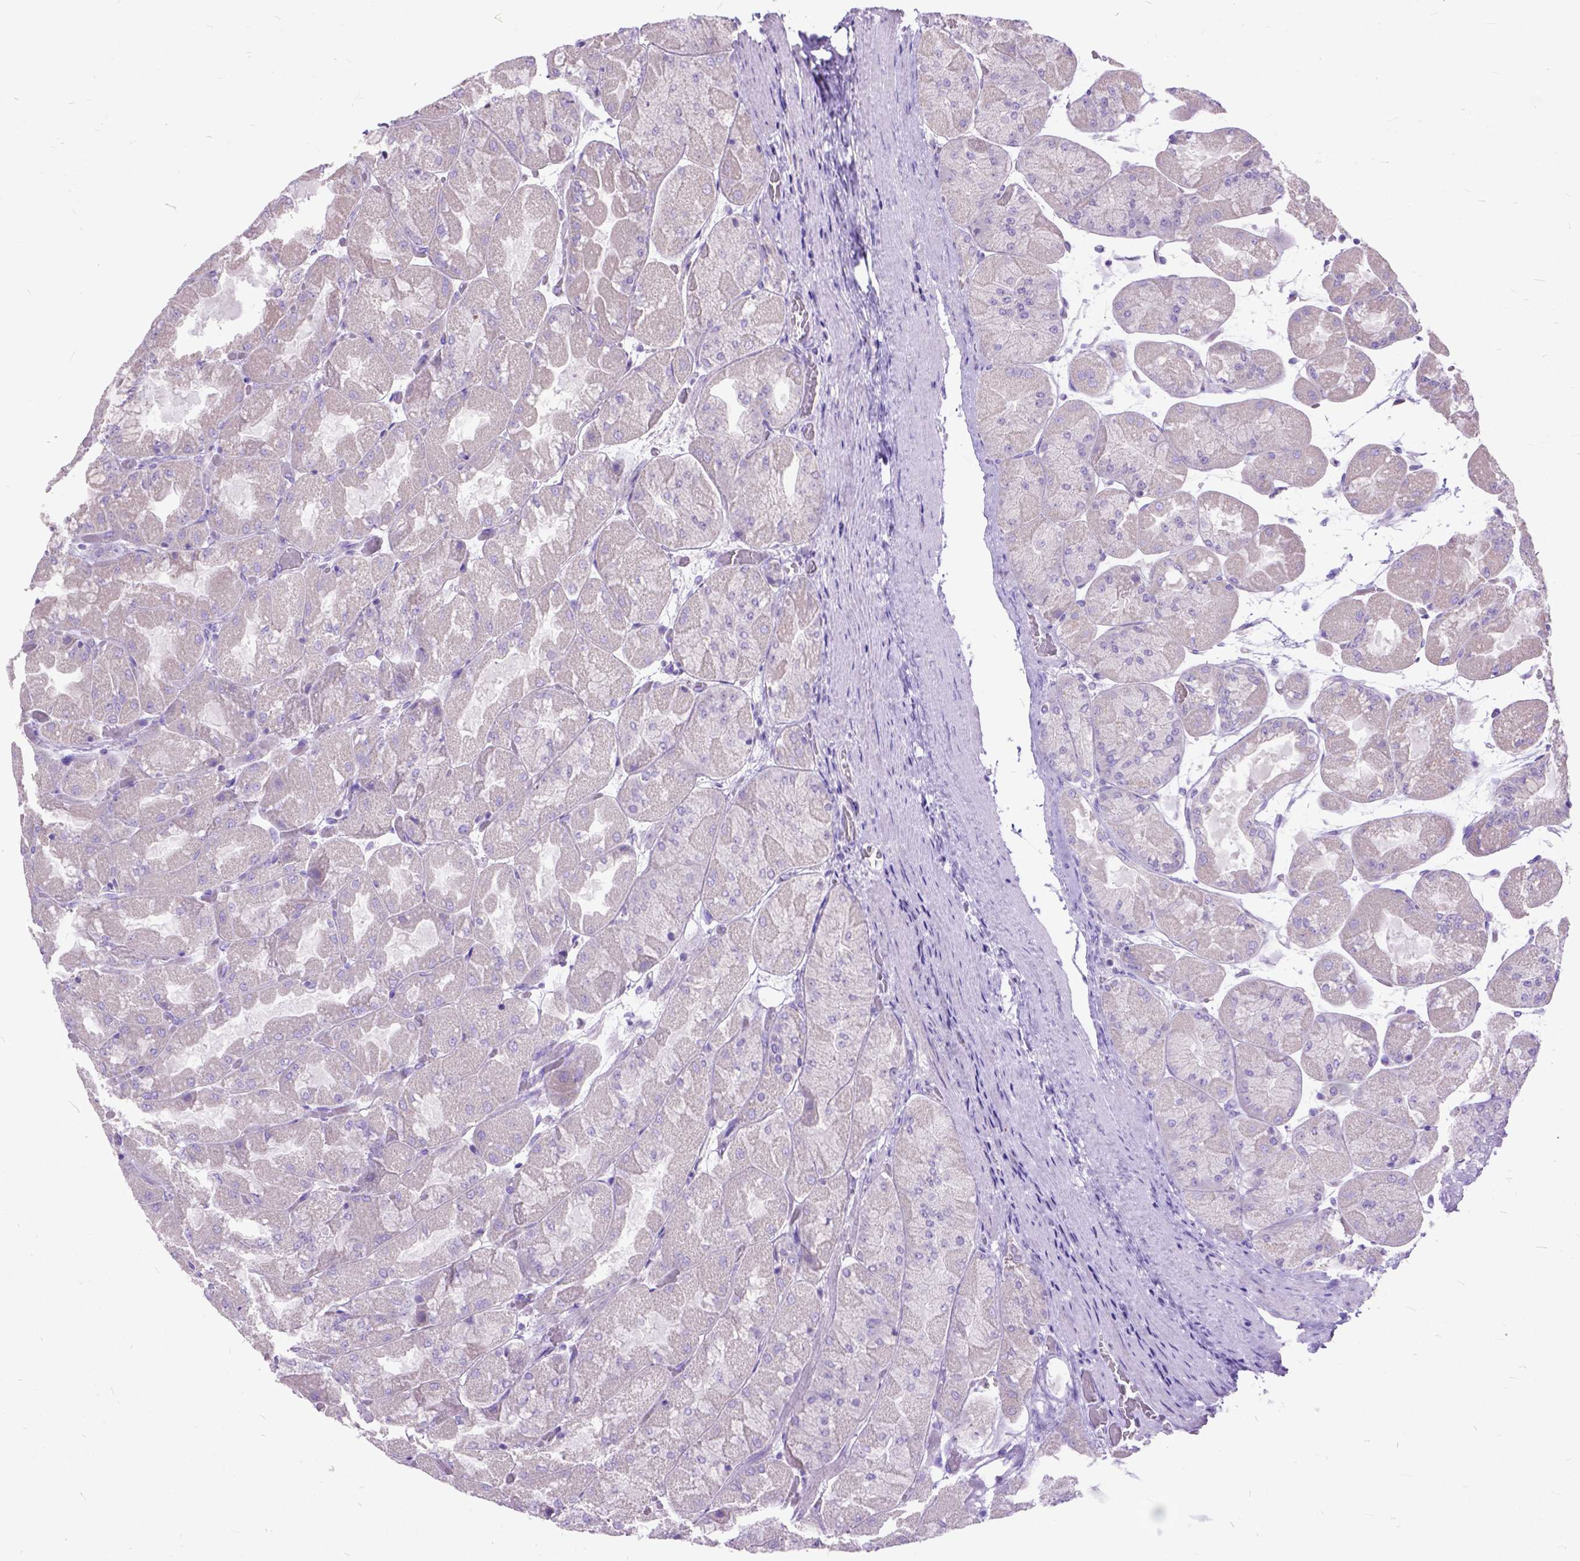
{"staining": {"intensity": "negative", "quantity": "none", "location": "none"}, "tissue": "stomach", "cell_type": "Glandular cells", "image_type": "normal", "snomed": [{"axis": "morphology", "description": "Normal tissue, NOS"}, {"axis": "topography", "description": "Stomach"}], "caption": "Human stomach stained for a protein using immunohistochemistry (IHC) displays no staining in glandular cells.", "gene": "CTAG2", "patient": {"sex": "female", "age": 61}}